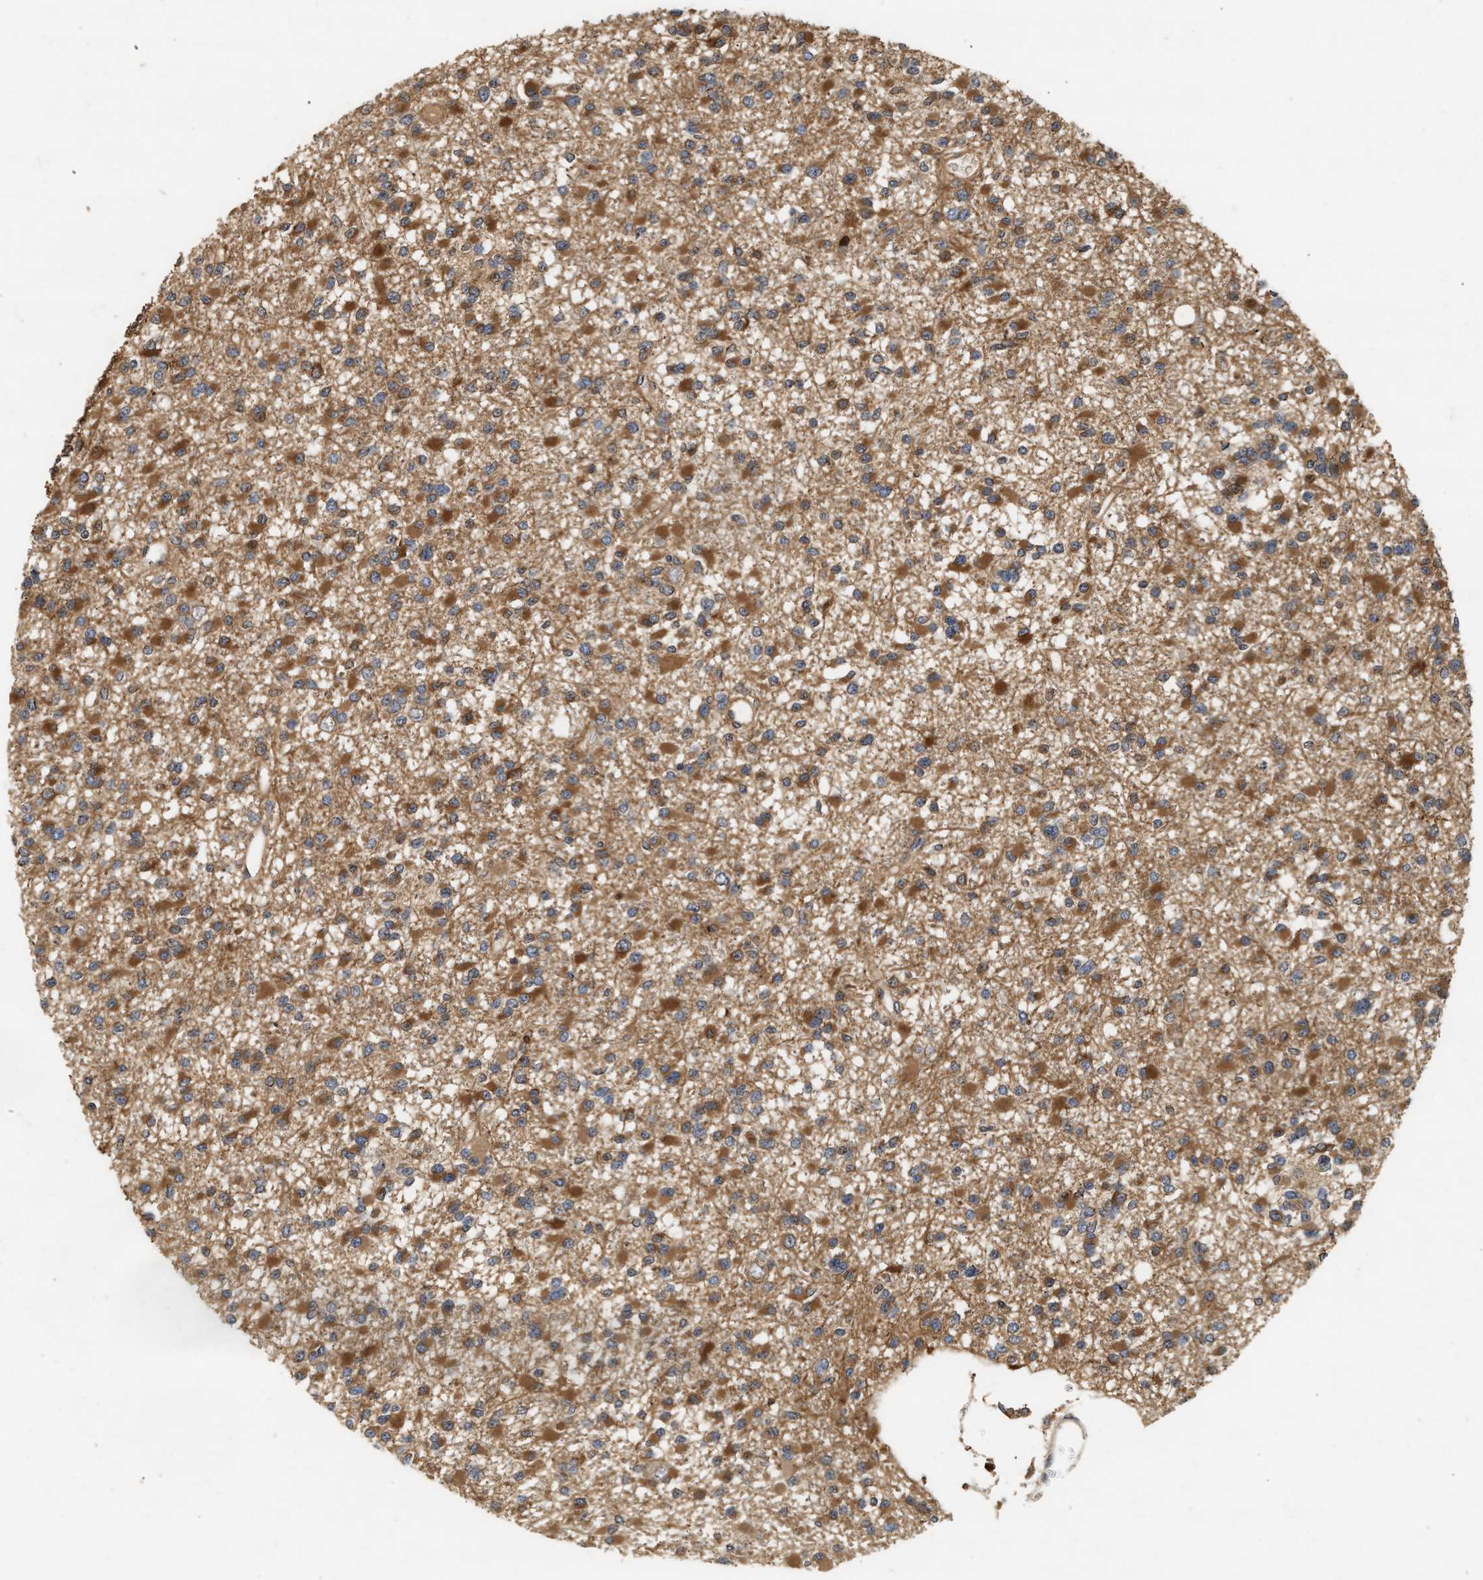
{"staining": {"intensity": "moderate", "quantity": "25%-75%", "location": "cytoplasmic/membranous"}, "tissue": "glioma", "cell_type": "Tumor cells", "image_type": "cancer", "snomed": [{"axis": "morphology", "description": "Glioma, malignant, Low grade"}, {"axis": "topography", "description": "Brain"}], "caption": "Immunohistochemistry (DAB (3,3'-diaminobenzidine)) staining of malignant low-grade glioma shows moderate cytoplasmic/membranous protein expression in approximately 25%-75% of tumor cells. The staining is performed using DAB brown chromogen to label protein expression. The nuclei are counter-stained blue using hematoxylin.", "gene": "PLCD1", "patient": {"sex": "female", "age": 22}}